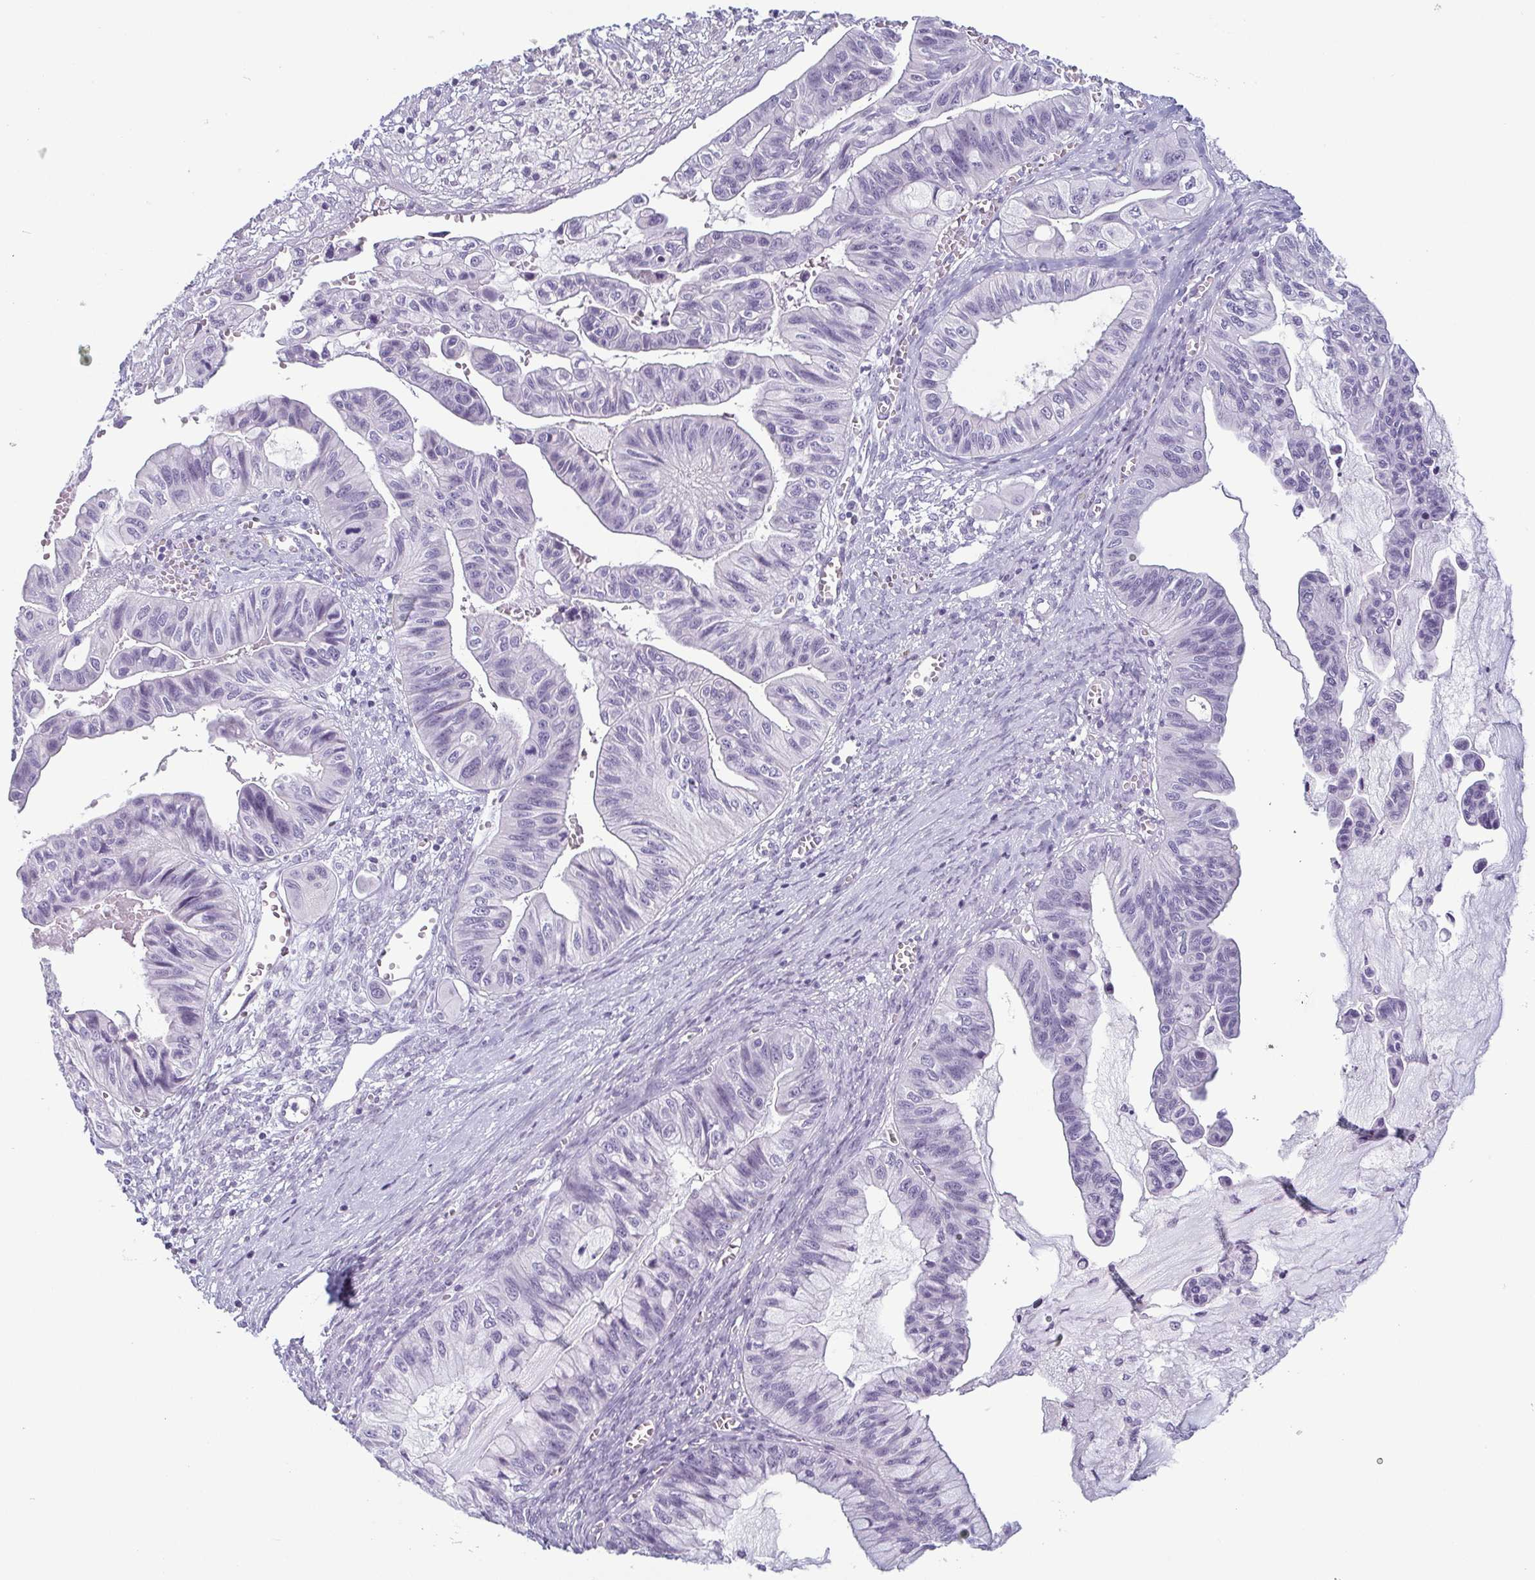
{"staining": {"intensity": "negative", "quantity": "none", "location": "none"}, "tissue": "ovarian cancer", "cell_type": "Tumor cells", "image_type": "cancer", "snomed": [{"axis": "morphology", "description": "Cystadenocarcinoma, mucinous, NOS"}, {"axis": "topography", "description": "Ovary"}], "caption": "IHC of ovarian cancer (mucinous cystadenocarcinoma) displays no staining in tumor cells. Brightfield microscopy of immunohistochemistry (IHC) stained with DAB (3,3'-diaminobenzidine) (brown) and hematoxylin (blue), captured at high magnification.", "gene": "KRT78", "patient": {"sex": "female", "age": 72}}